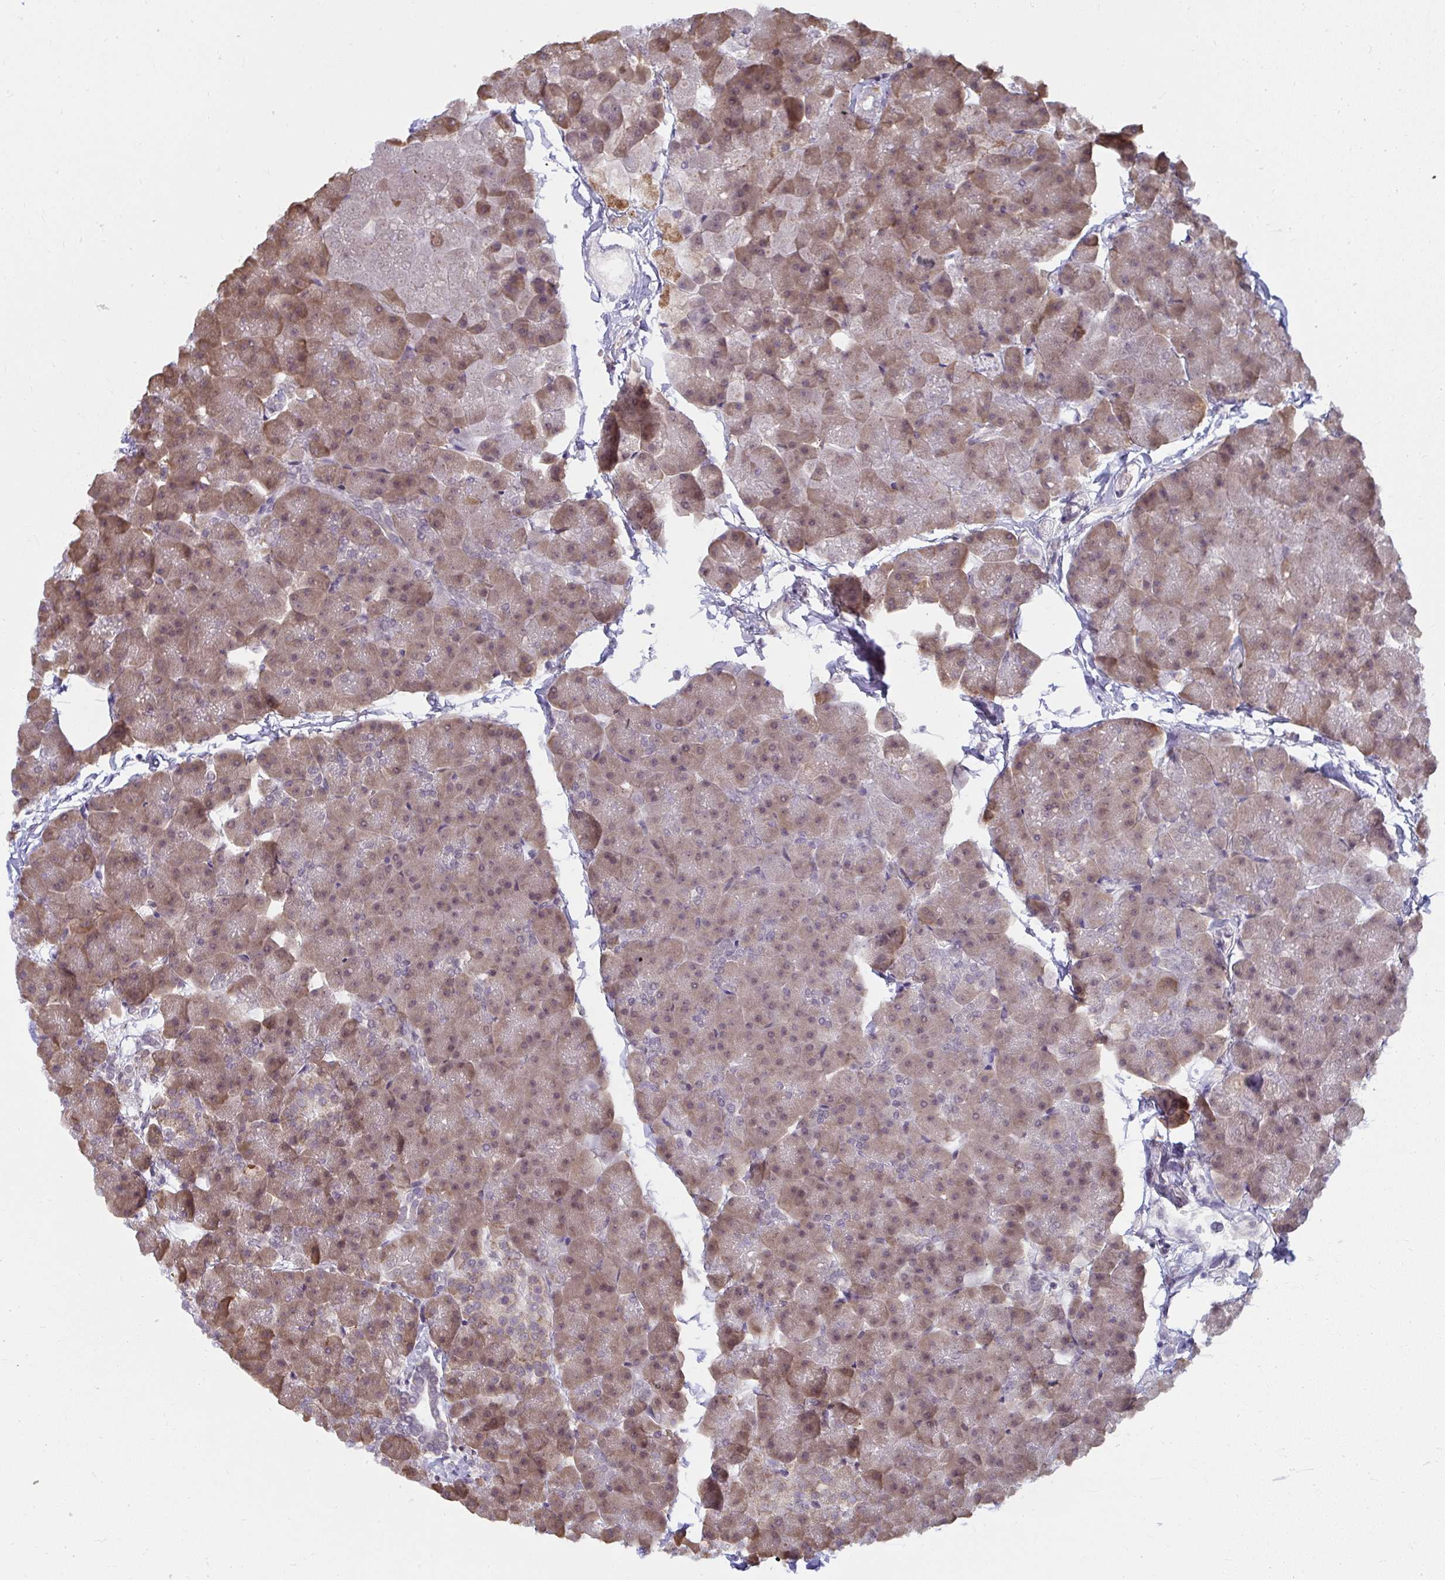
{"staining": {"intensity": "weak", "quantity": ">75%", "location": "cytoplasmic/membranous,nuclear"}, "tissue": "pancreas", "cell_type": "Exocrine glandular cells", "image_type": "normal", "snomed": [{"axis": "morphology", "description": "Normal tissue, NOS"}, {"axis": "topography", "description": "Pancreas"}], "caption": "A brown stain shows weak cytoplasmic/membranous,nuclear staining of a protein in exocrine glandular cells of unremarkable pancreas.", "gene": "NMNAT1", "patient": {"sex": "male", "age": 35}}